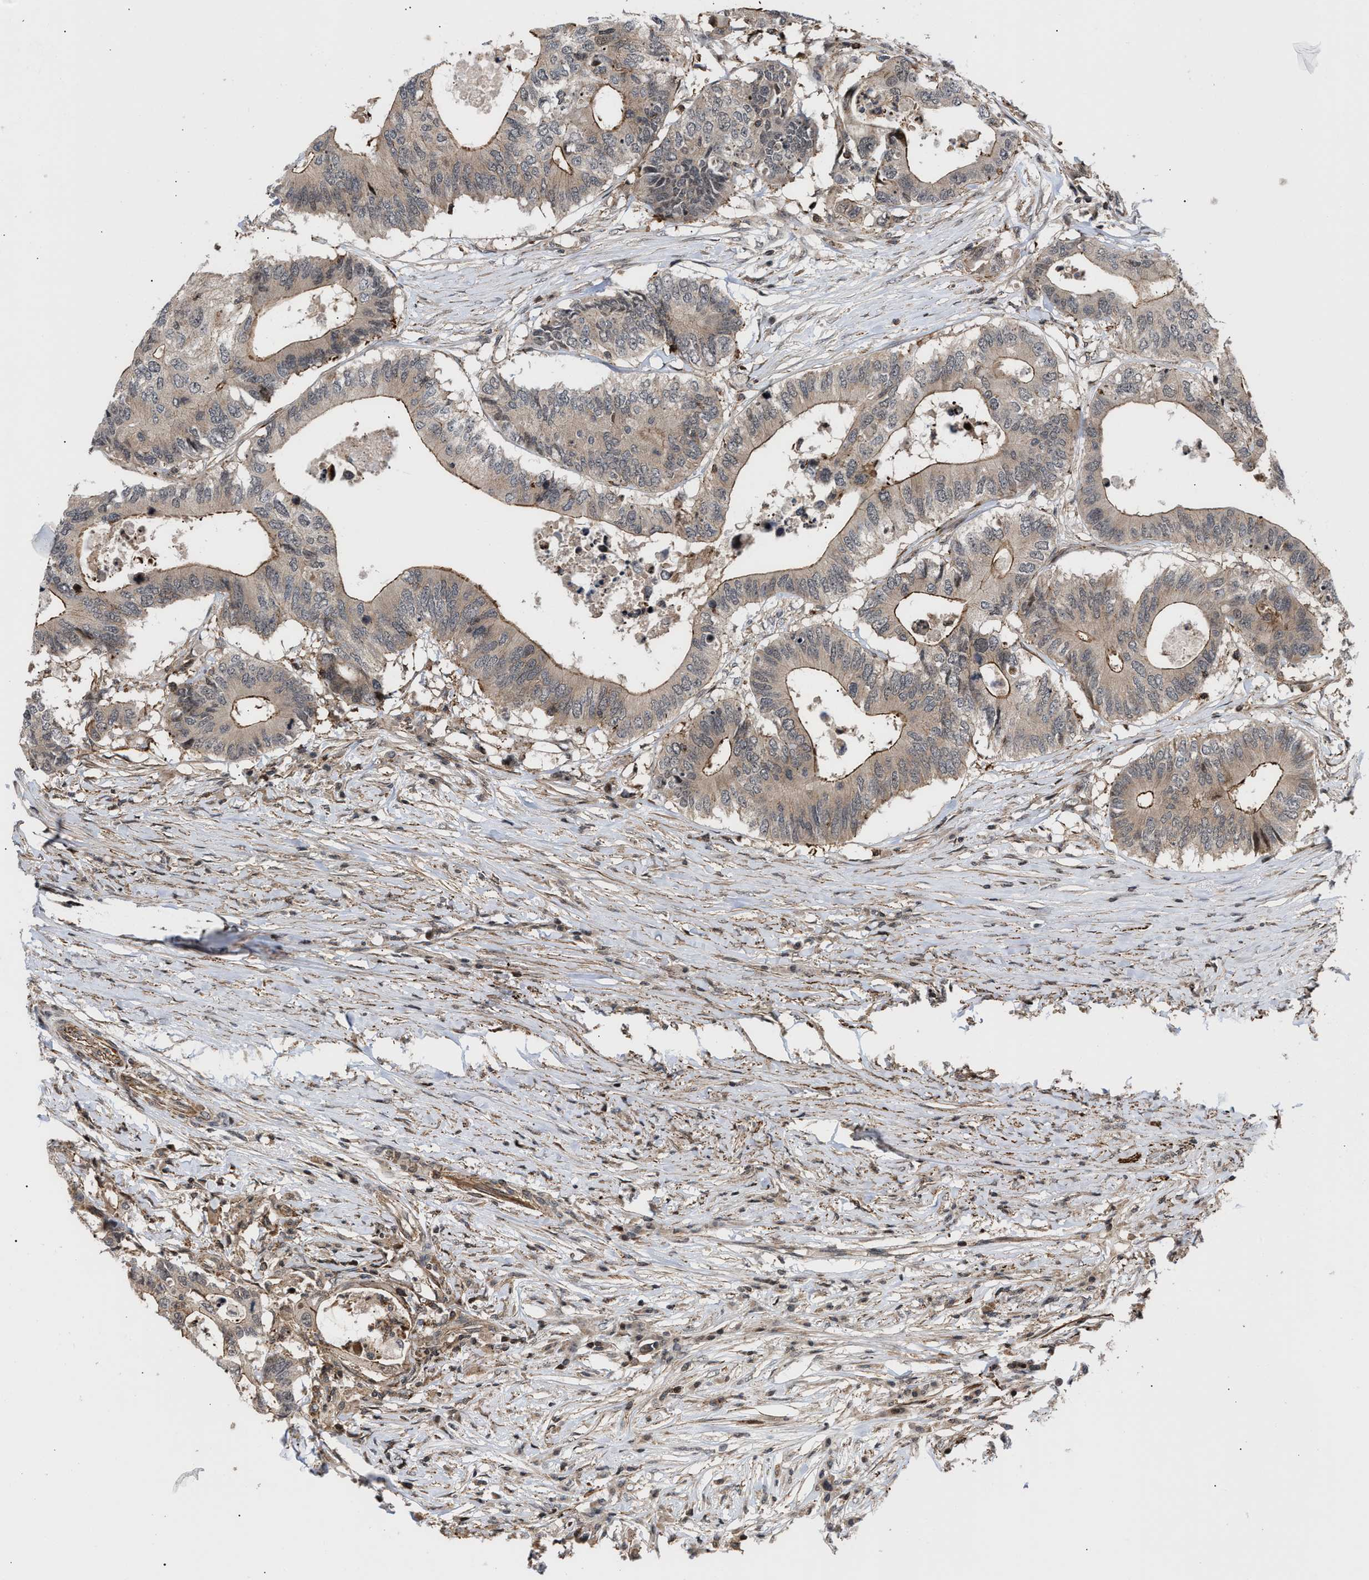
{"staining": {"intensity": "moderate", "quantity": ">75%", "location": "cytoplasmic/membranous"}, "tissue": "colorectal cancer", "cell_type": "Tumor cells", "image_type": "cancer", "snomed": [{"axis": "morphology", "description": "Adenocarcinoma, NOS"}, {"axis": "topography", "description": "Colon"}], "caption": "Protein expression analysis of adenocarcinoma (colorectal) demonstrates moderate cytoplasmic/membranous staining in approximately >75% of tumor cells. (DAB = brown stain, brightfield microscopy at high magnification).", "gene": "STAU2", "patient": {"sex": "male", "age": 71}}